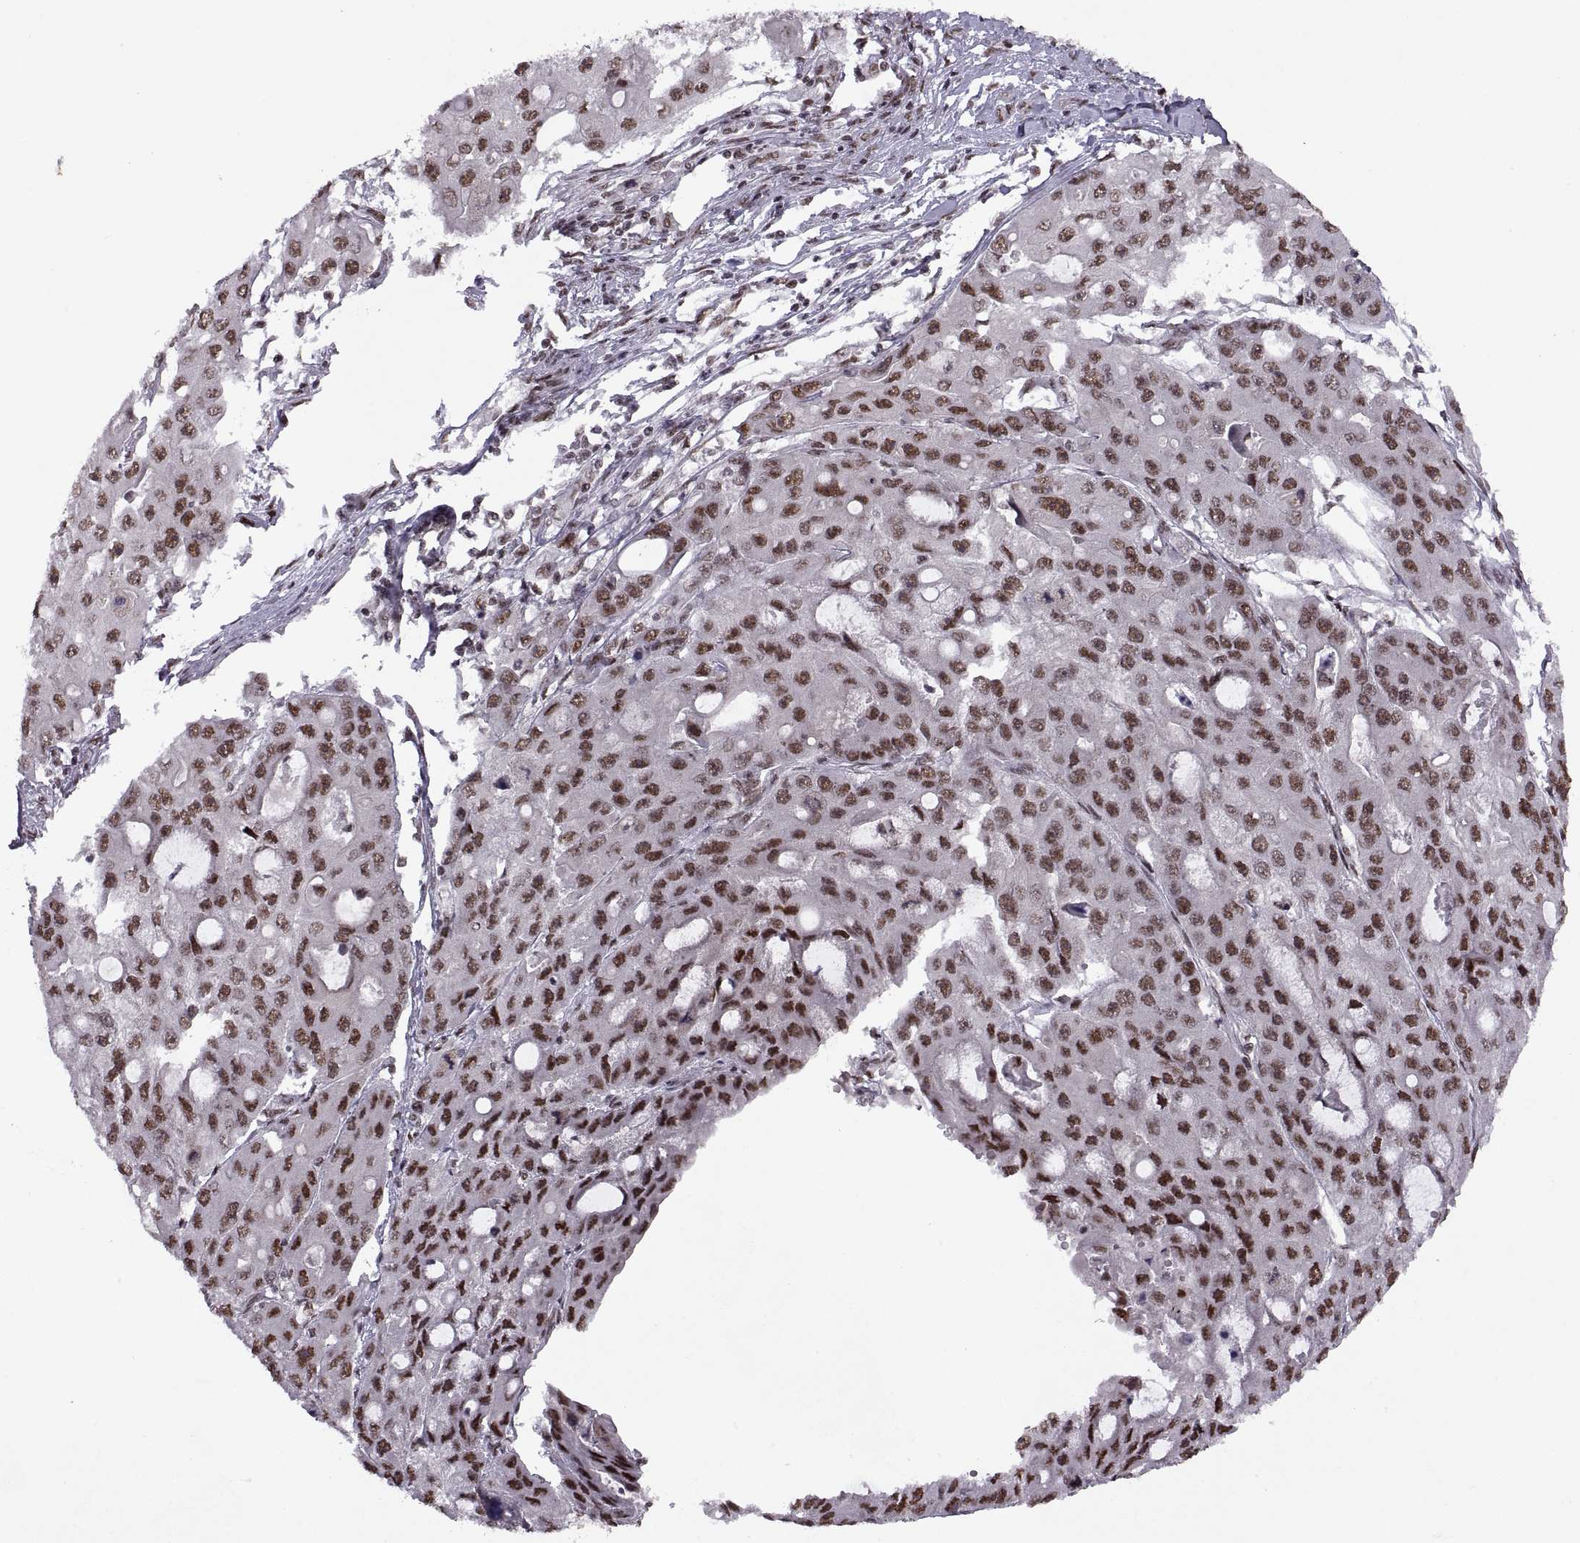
{"staining": {"intensity": "strong", "quantity": "25%-75%", "location": "nuclear"}, "tissue": "ovarian cancer", "cell_type": "Tumor cells", "image_type": "cancer", "snomed": [{"axis": "morphology", "description": "Cystadenocarcinoma, serous, NOS"}, {"axis": "topography", "description": "Ovary"}], "caption": "Protein staining by immunohistochemistry reveals strong nuclear staining in about 25%-75% of tumor cells in ovarian cancer (serous cystadenocarcinoma).", "gene": "MT1E", "patient": {"sex": "female", "age": 56}}